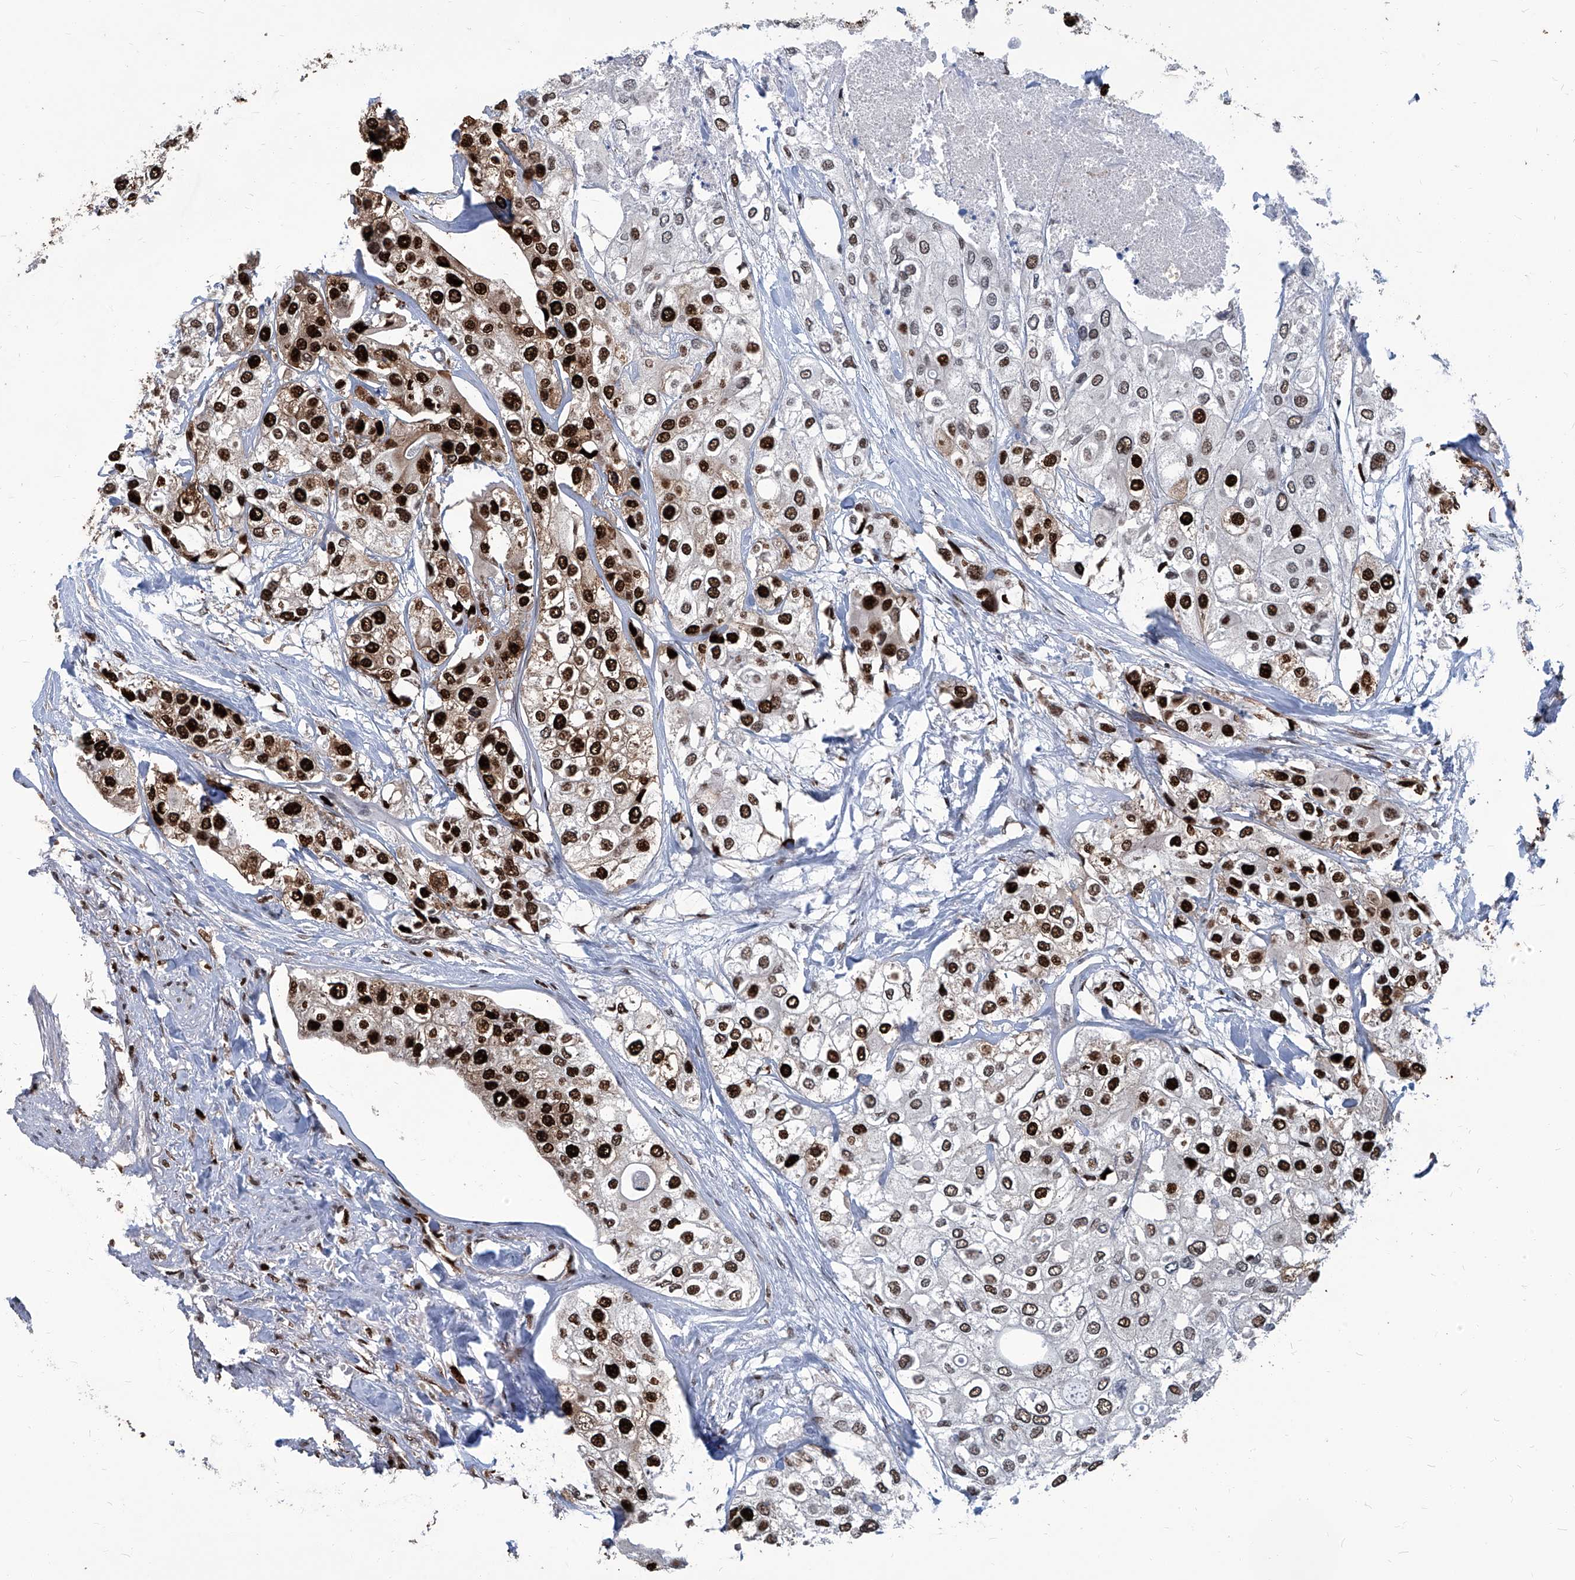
{"staining": {"intensity": "strong", "quantity": ">75%", "location": "cytoplasmic/membranous,nuclear"}, "tissue": "urothelial cancer", "cell_type": "Tumor cells", "image_type": "cancer", "snomed": [{"axis": "morphology", "description": "Urothelial carcinoma, High grade"}, {"axis": "topography", "description": "Urinary bladder"}], "caption": "IHC (DAB (3,3'-diaminobenzidine)) staining of human urothelial cancer reveals strong cytoplasmic/membranous and nuclear protein positivity in approximately >75% of tumor cells.", "gene": "PCNA", "patient": {"sex": "male", "age": 64}}